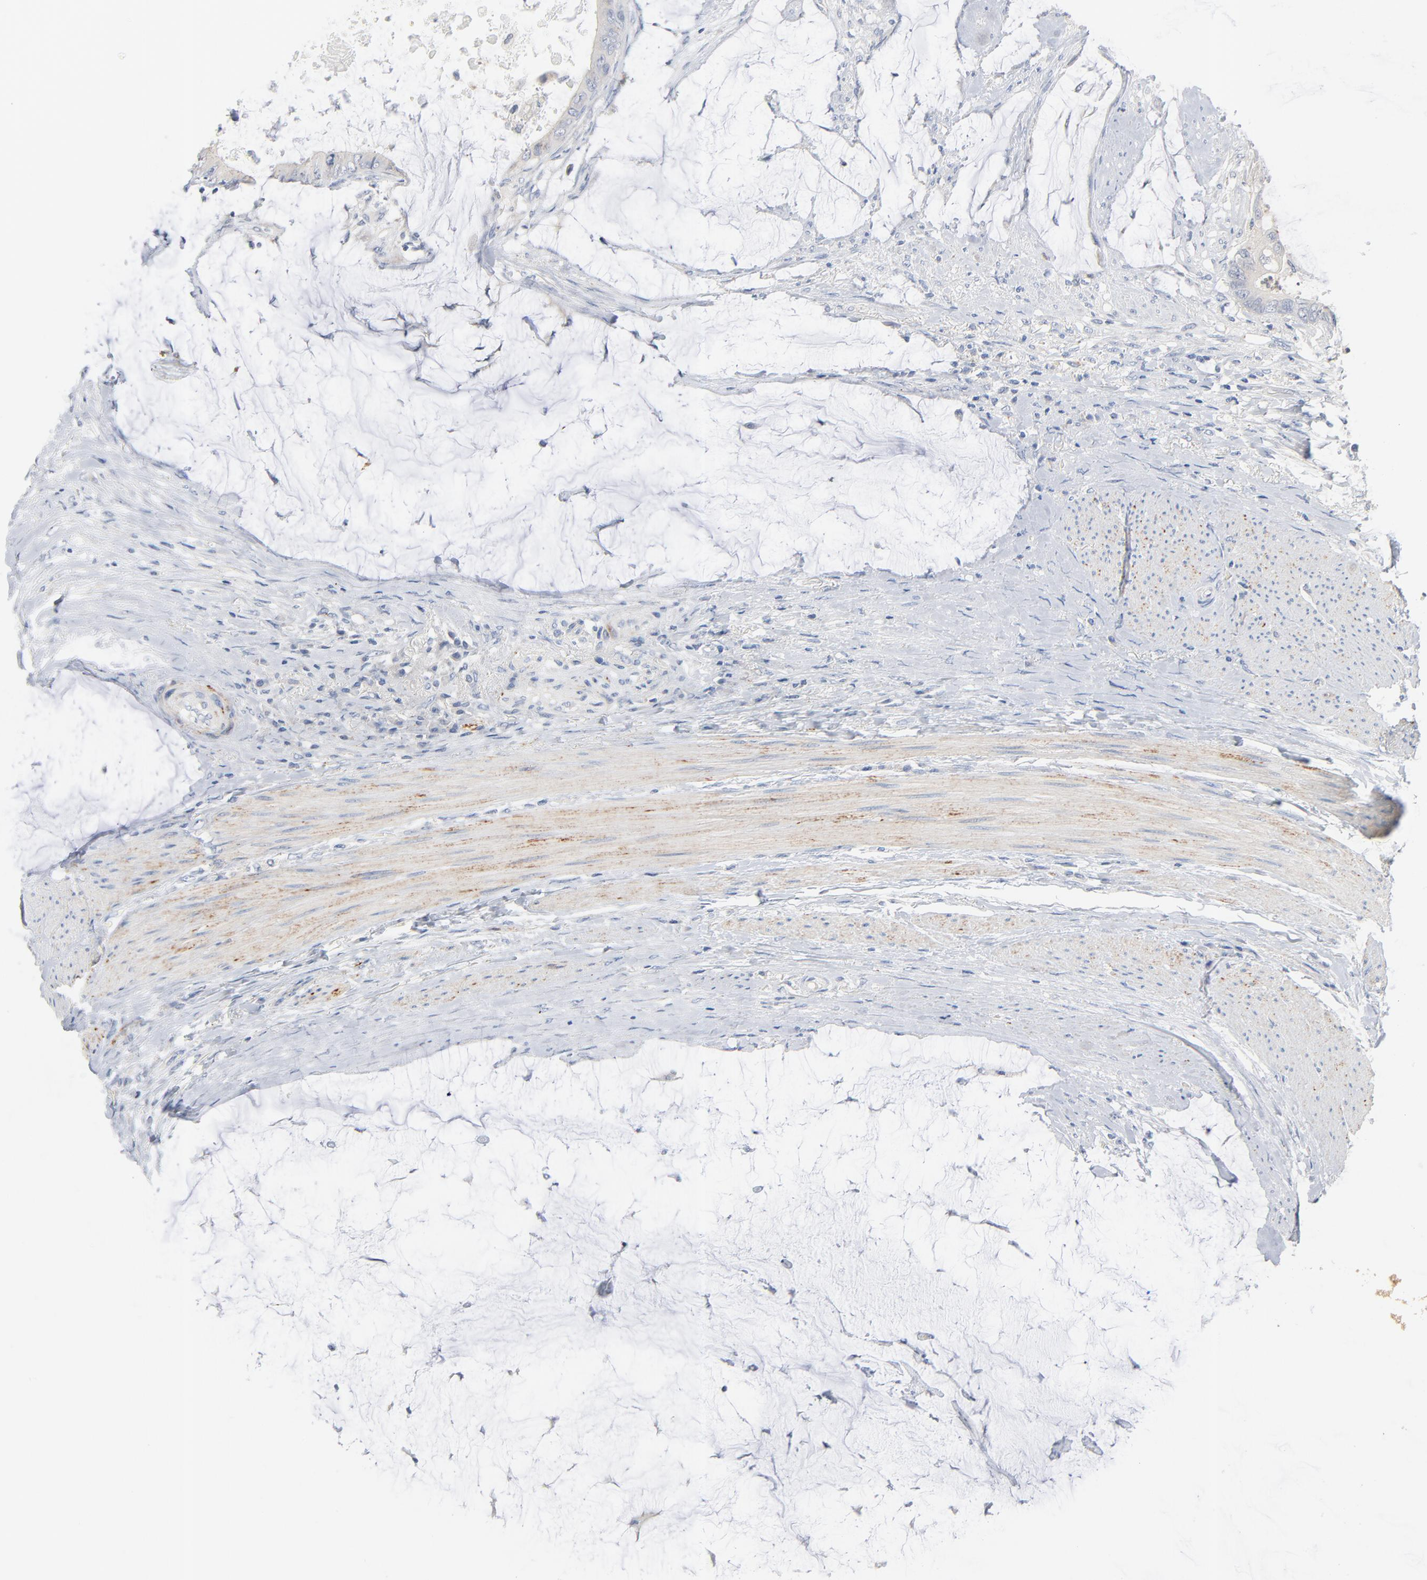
{"staining": {"intensity": "negative", "quantity": "none", "location": "none"}, "tissue": "colorectal cancer", "cell_type": "Tumor cells", "image_type": "cancer", "snomed": [{"axis": "morphology", "description": "Normal tissue, NOS"}, {"axis": "morphology", "description": "Adenocarcinoma, NOS"}, {"axis": "topography", "description": "Rectum"}, {"axis": "topography", "description": "Peripheral nerve tissue"}], "caption": "The image reveals no significant positivity in tumor cells of colorectal cancer (adenocarcinoma). The staining was performed using DAB to visualize the protein expression in brown, while the nuclei were stained in blue with hematoxylin (Magnification: 20x).", "gene": "IFT43", "patient": {"sex": "female", "age": 77}}